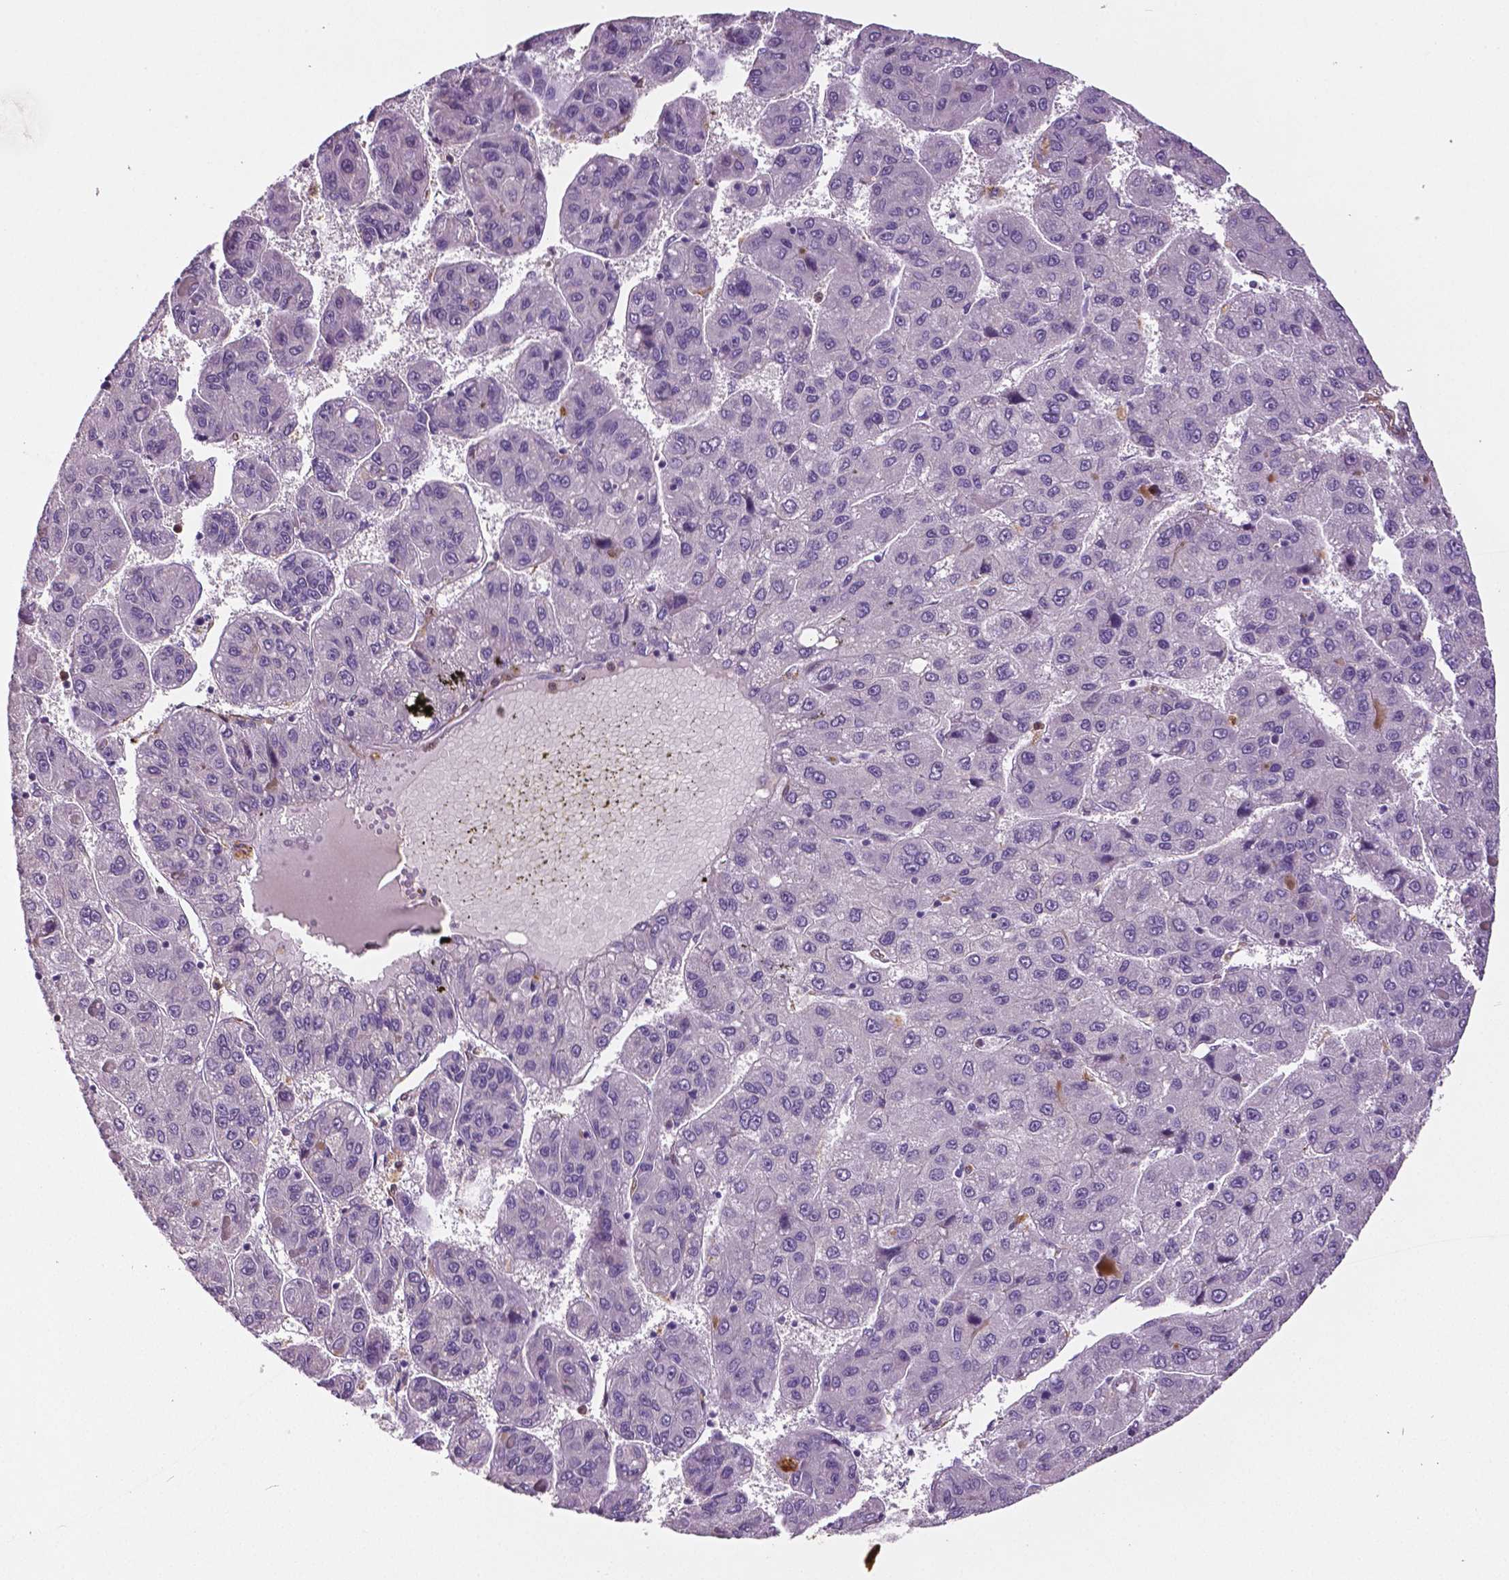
{"staining": {"intensity": "negative", "quantity": "none", "location": "none"}, "tissue": "liver cancer", "cell_type": "Tumor cells", "image_type": "cancer", "snomed": [{"axis": "morphology", "description": "Carcinoma, Hepatocellular, NOS"}, {"axis": "topography", "description": "Liver"}], "caption": "Immunohistochemical staining of liver cancer reveals no significant staining in tumor cells.", "gene": "PHGDH", "patient": {"sex": "female", "age": 82}}